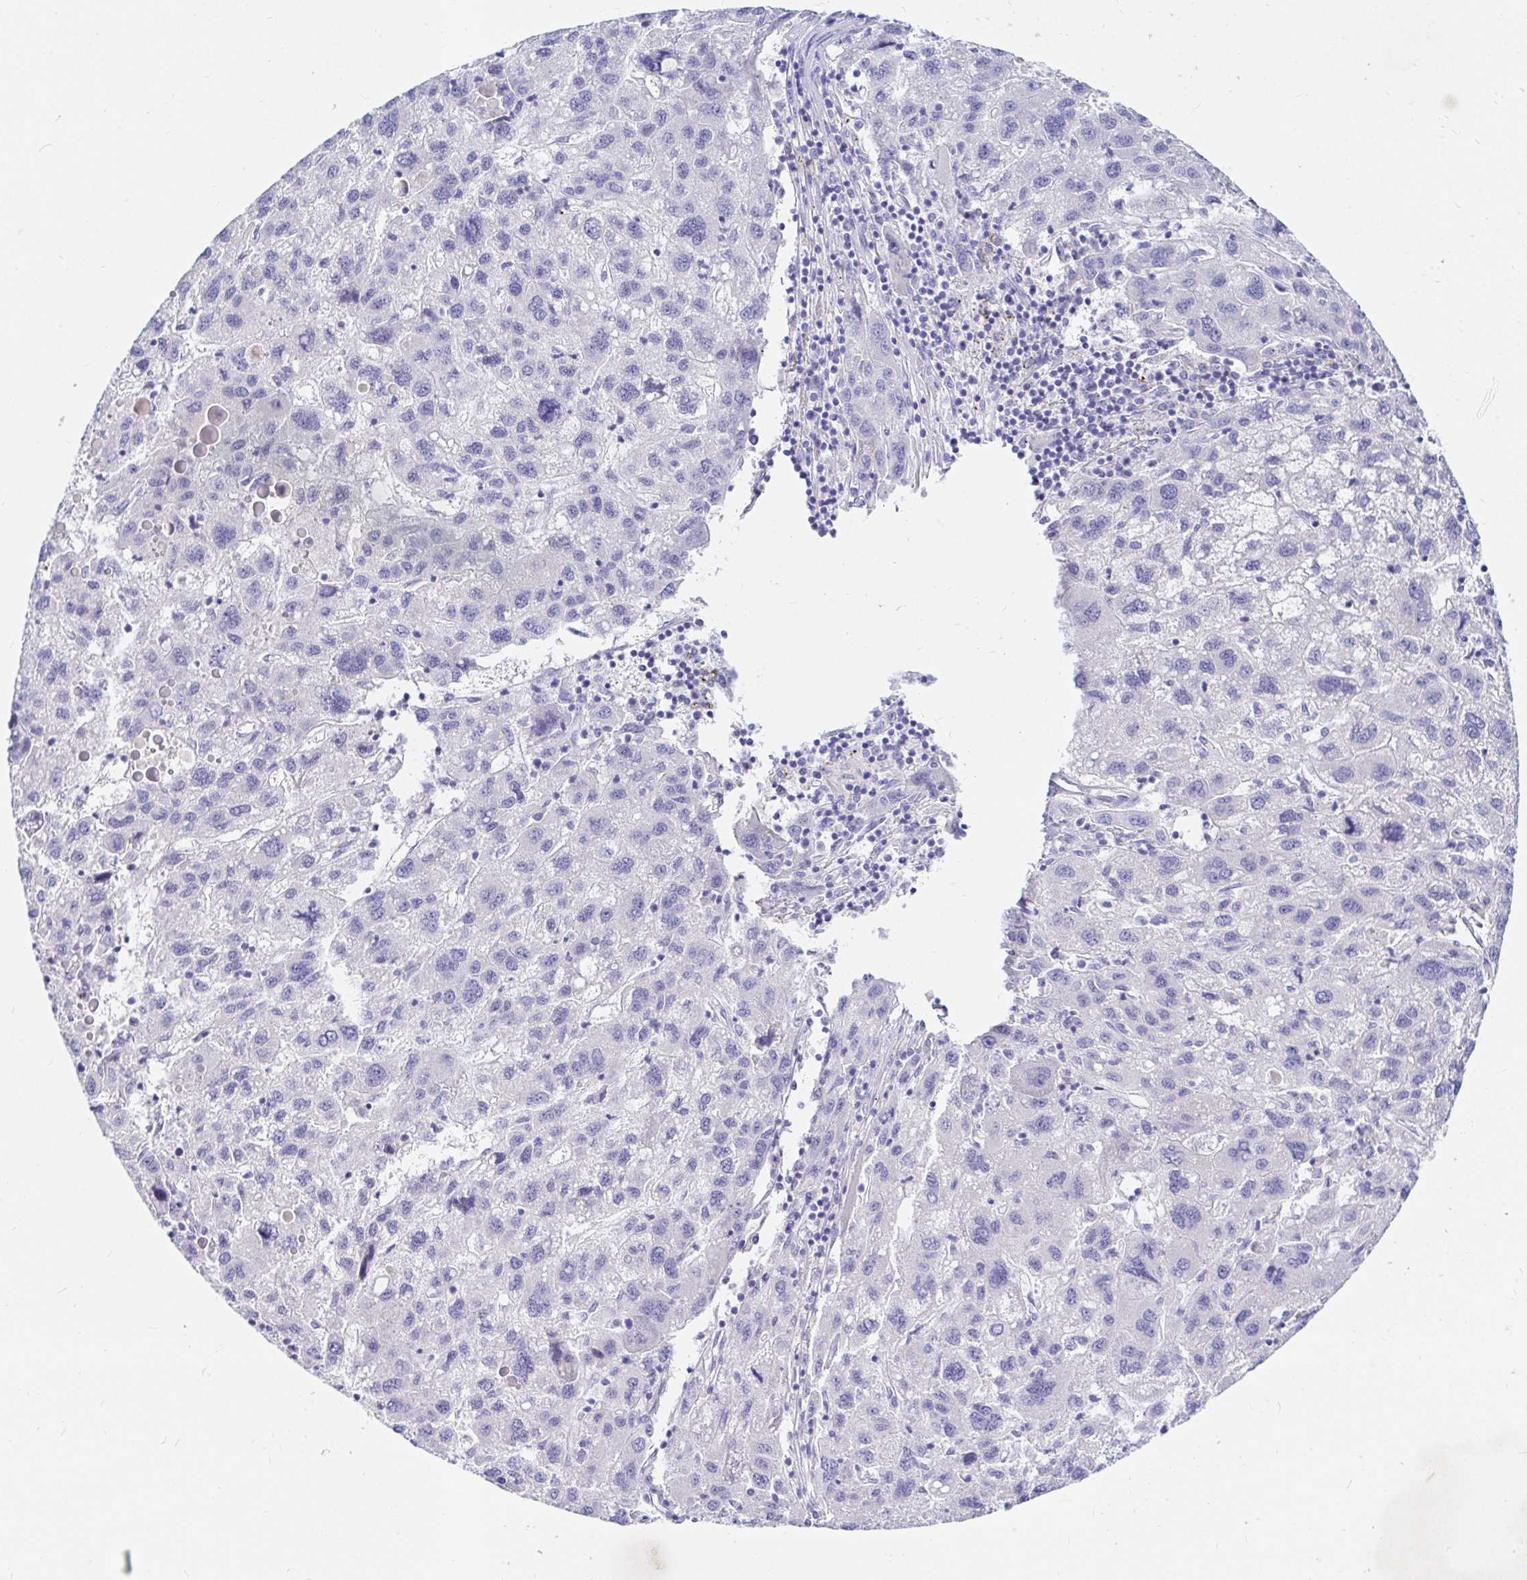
{"staining": {"intensity": "negative", "quantity": "none", "location": "none"}, "tissue": "liver cancer", "cell_type": "Tumor cells", "image_type": "cancer", "snomed": [{"axis": "morphology", "description": "Carcinoma, Hepatocellular, NOS"}, {"axis": "topography", "description": "Liver"}], "caption": "This is an IHC micrograph of liver cancer. There is no expression in tumor cells.", "gene": "NR2E1", "patient": {"sex": "female", "age": 77}}